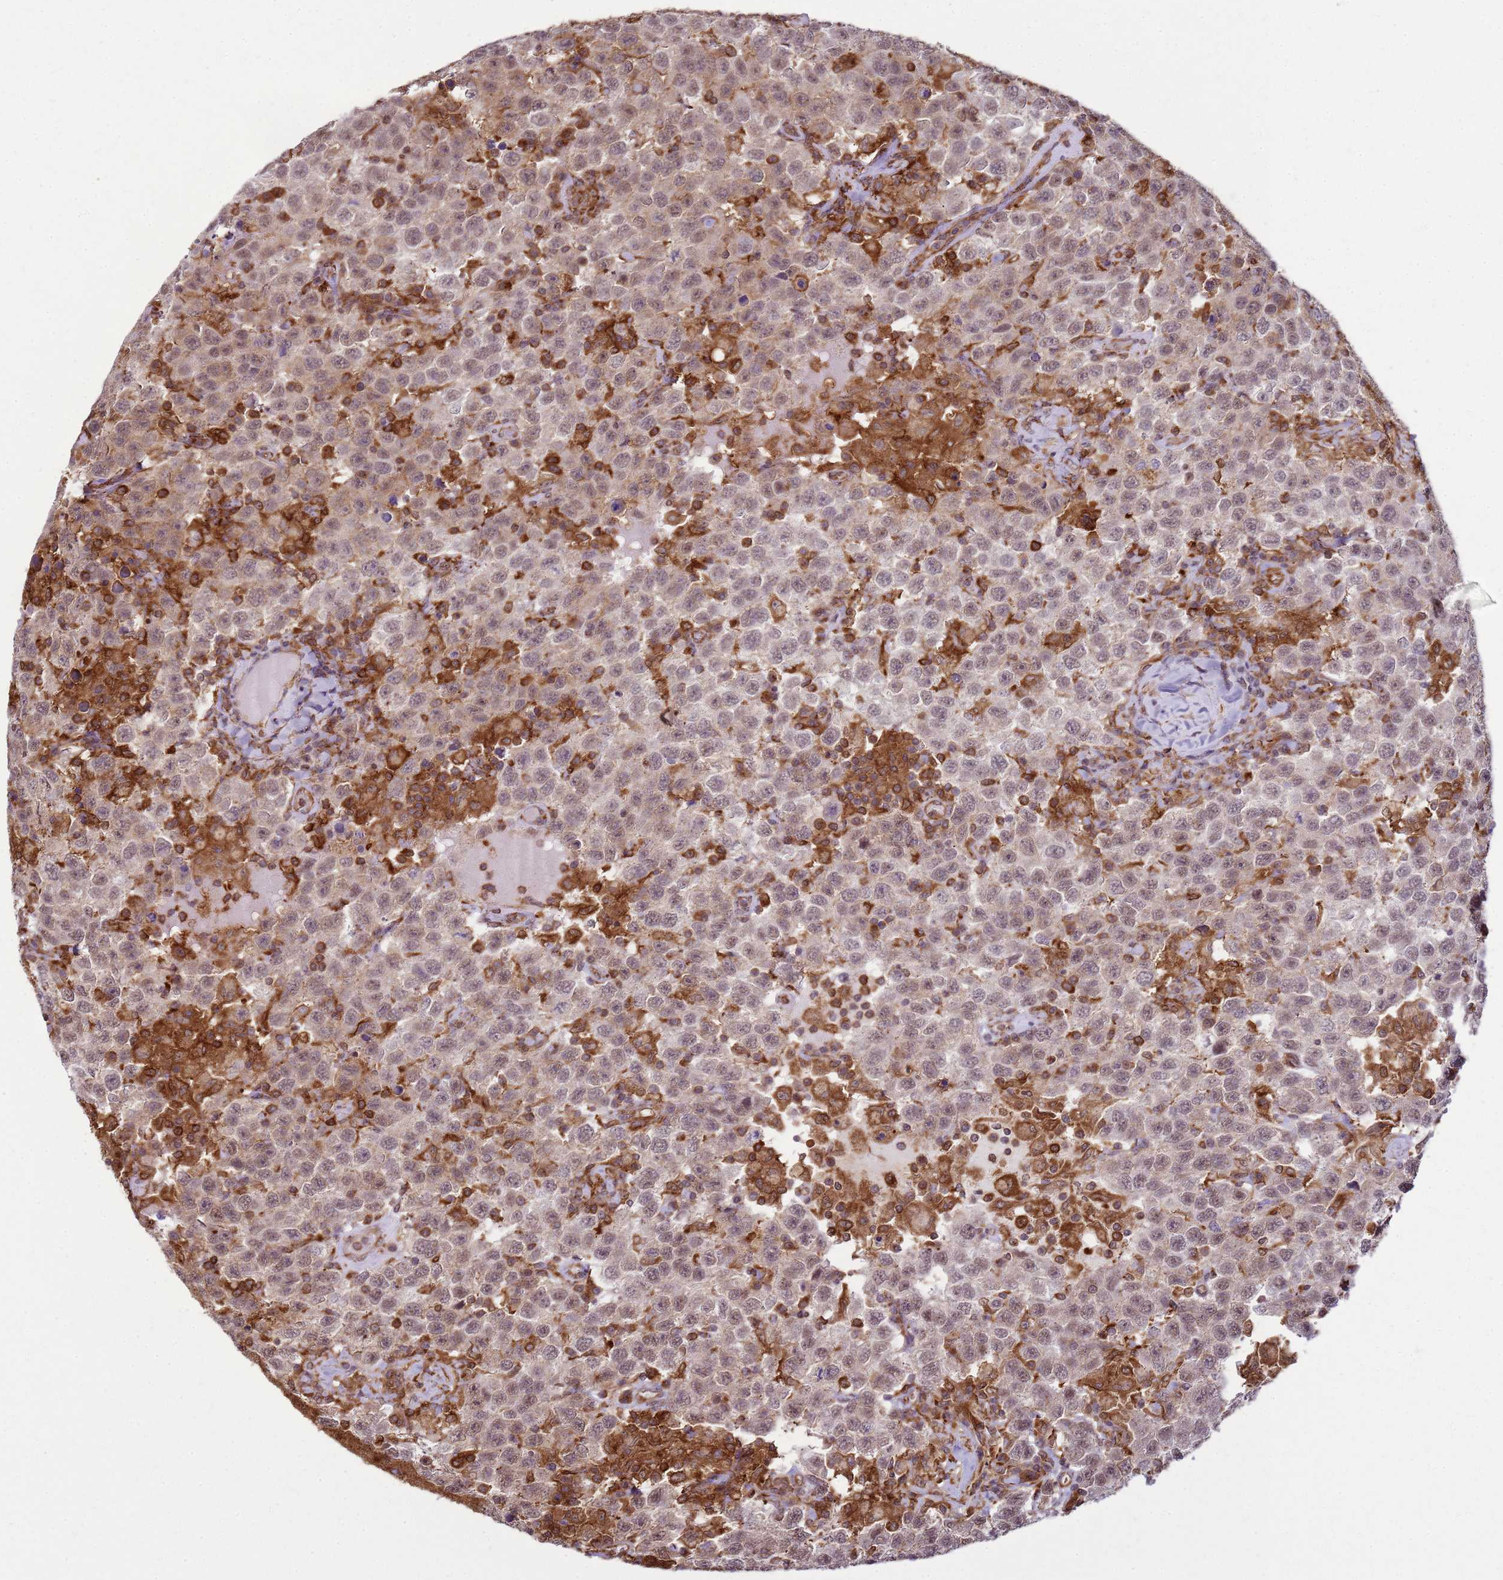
{"staining": {"intensity": "weak", "quantity": "25%-75%", "location": "cytoplasmic/membranous"}, "tissue": "testis cancer", "cell_type": "Tumor cells", "image_type": "cancer", "snomed": [{"axis": "morphology", "description": "Seminoma, NOS"}, {"axis": "topography", "description": "Testis"}], "caption": "Immunohistochemical staining of human testis cancer (seminoma) shows low levels of weak cytoplasmic/membranous staining in approximately 25%-75% of tumor cells.", "gene": "GABRE", "patient": {"sex": "male", "age": 41}}